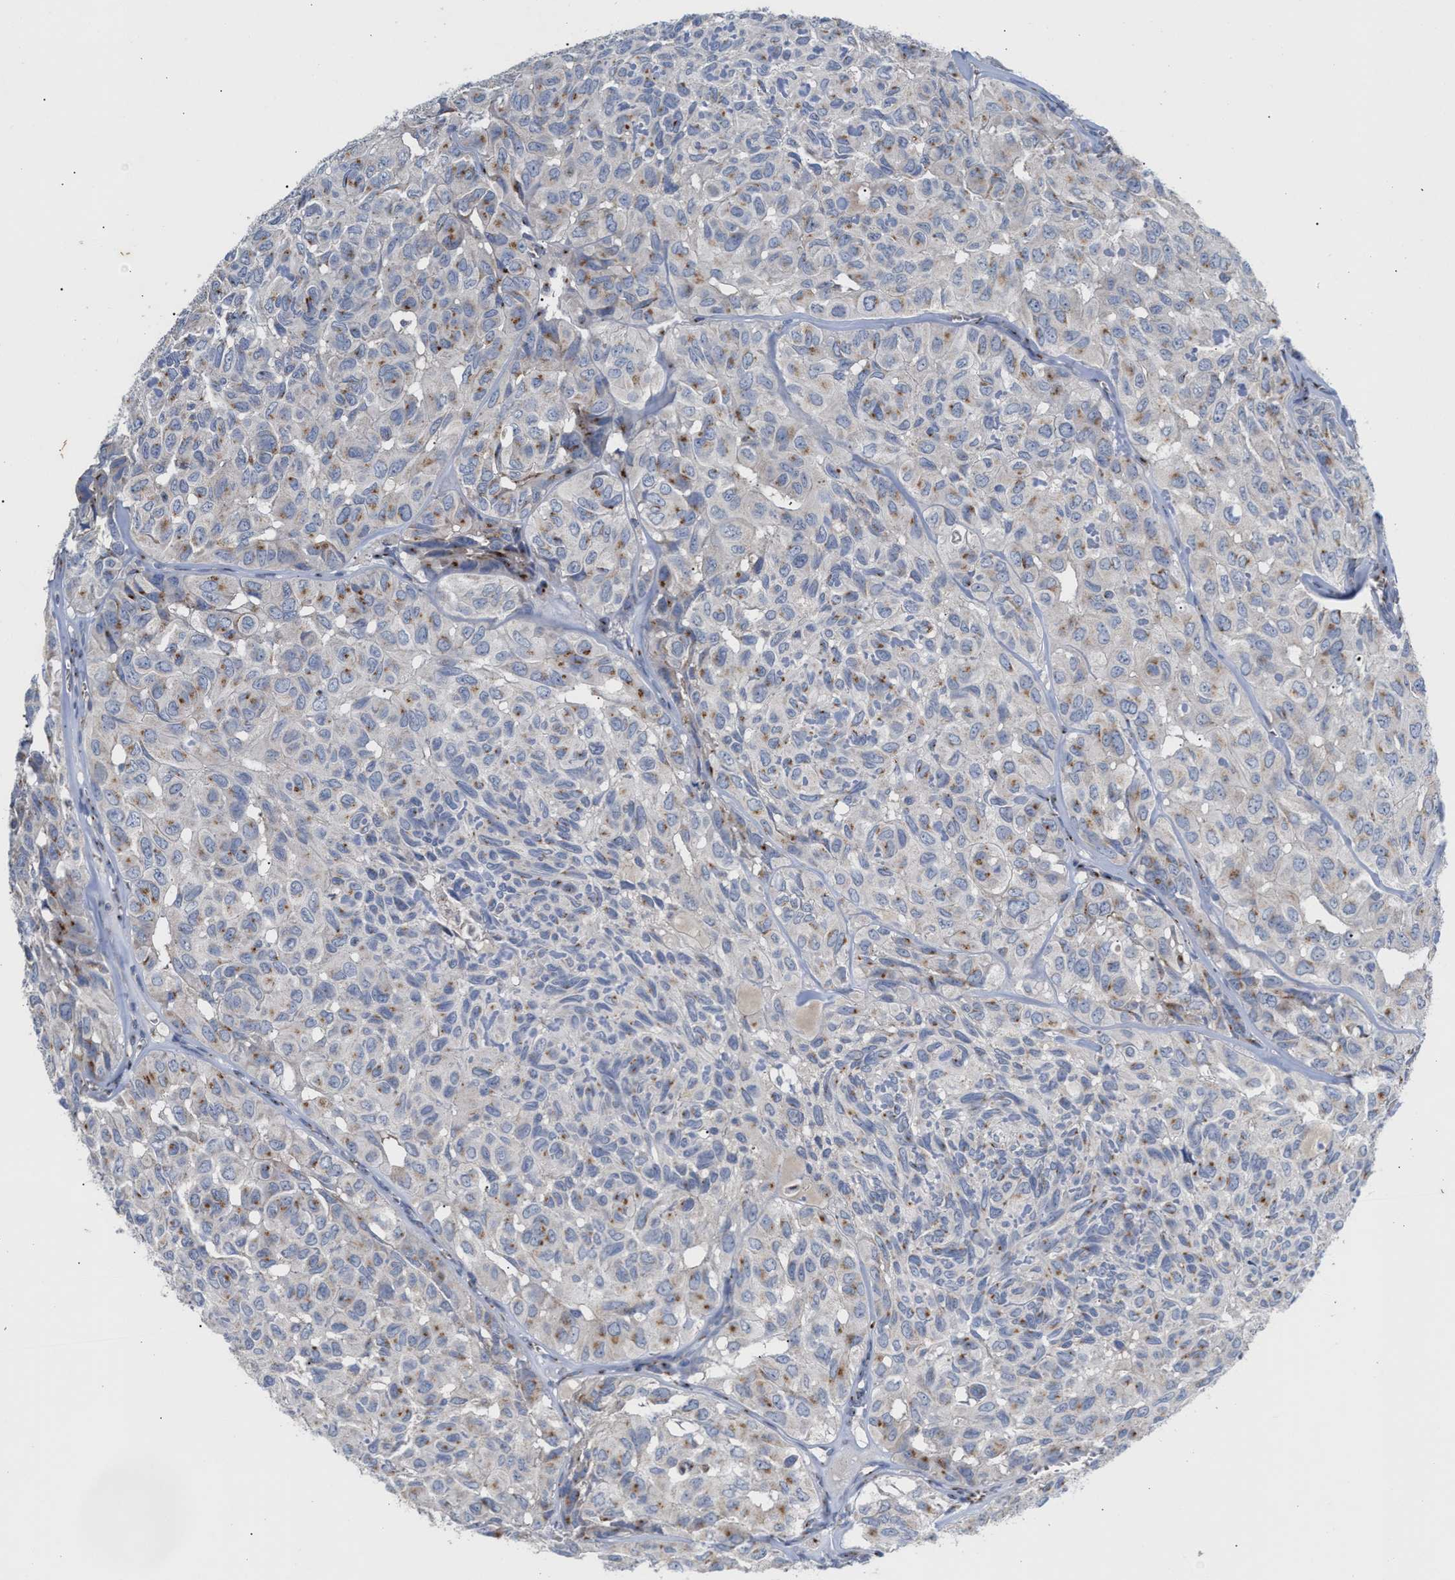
{"staining": {"intensity": "moderate", "quantity": "25%-75%", "location": "cytoplasmic/membranous"}, "tissue": "head and neck cancer", "cell_type": "Tumor cells", "image_type": "cancer", "snomed": [{"axis": "morphology", "description": "Adenocarcinoma, NOS"}, {"axis": "topography", "description": "Salivary gland, NOS"}, {"axis": "topography", "description": "Head-Neck"}], "caption": "IHC (DAB) staining of head and neck adenocarcinoma demonstrates moderate cytoplasmic/membranous protein positivity in approximately 25%-75% of tumor cells.", "gene": "CCL2", "patient": {"sex": "female", "age": 76}}